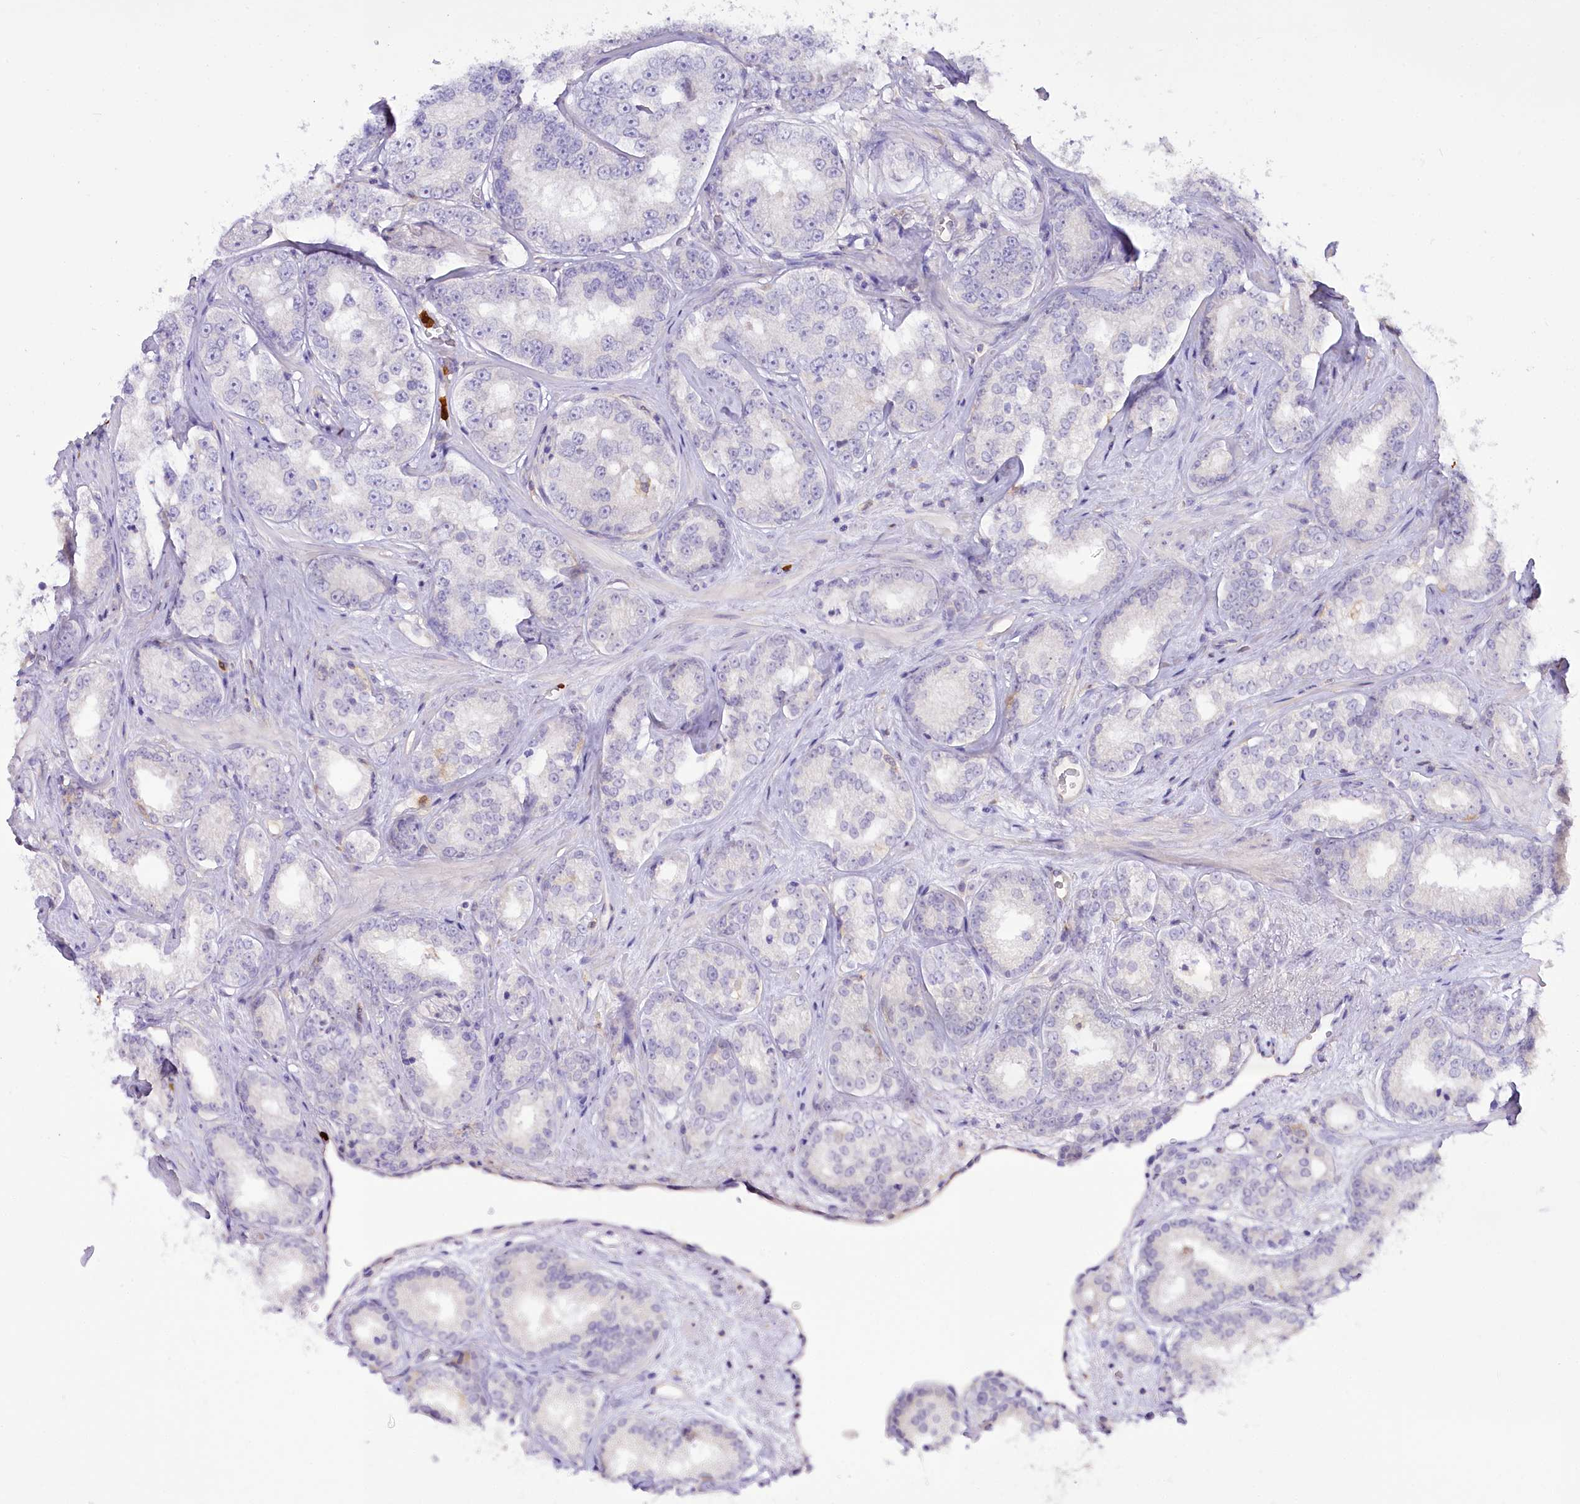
{"staining": {"intensity": "negative", "quantity": "none", "location": "none"}, "tissue": "prostate cancer", "cell_type": "Tumor cells", "image_type": "cancer", "snomed": [{"axis": "morphology", "description": "Normal tissue, NOS"}, {"axis": "morphology", "description": "Adenocarcinoma, High grade"}, {"axis": "topography", "description": "Prostate"}], "caption": "Immunohistochemistry (IHC) of prostate adenocarcinoma (high-grade) demonstrates no staining in tumor cells.", "gene": "DPYD", "patient": {"sex": "male", "age": 83}}